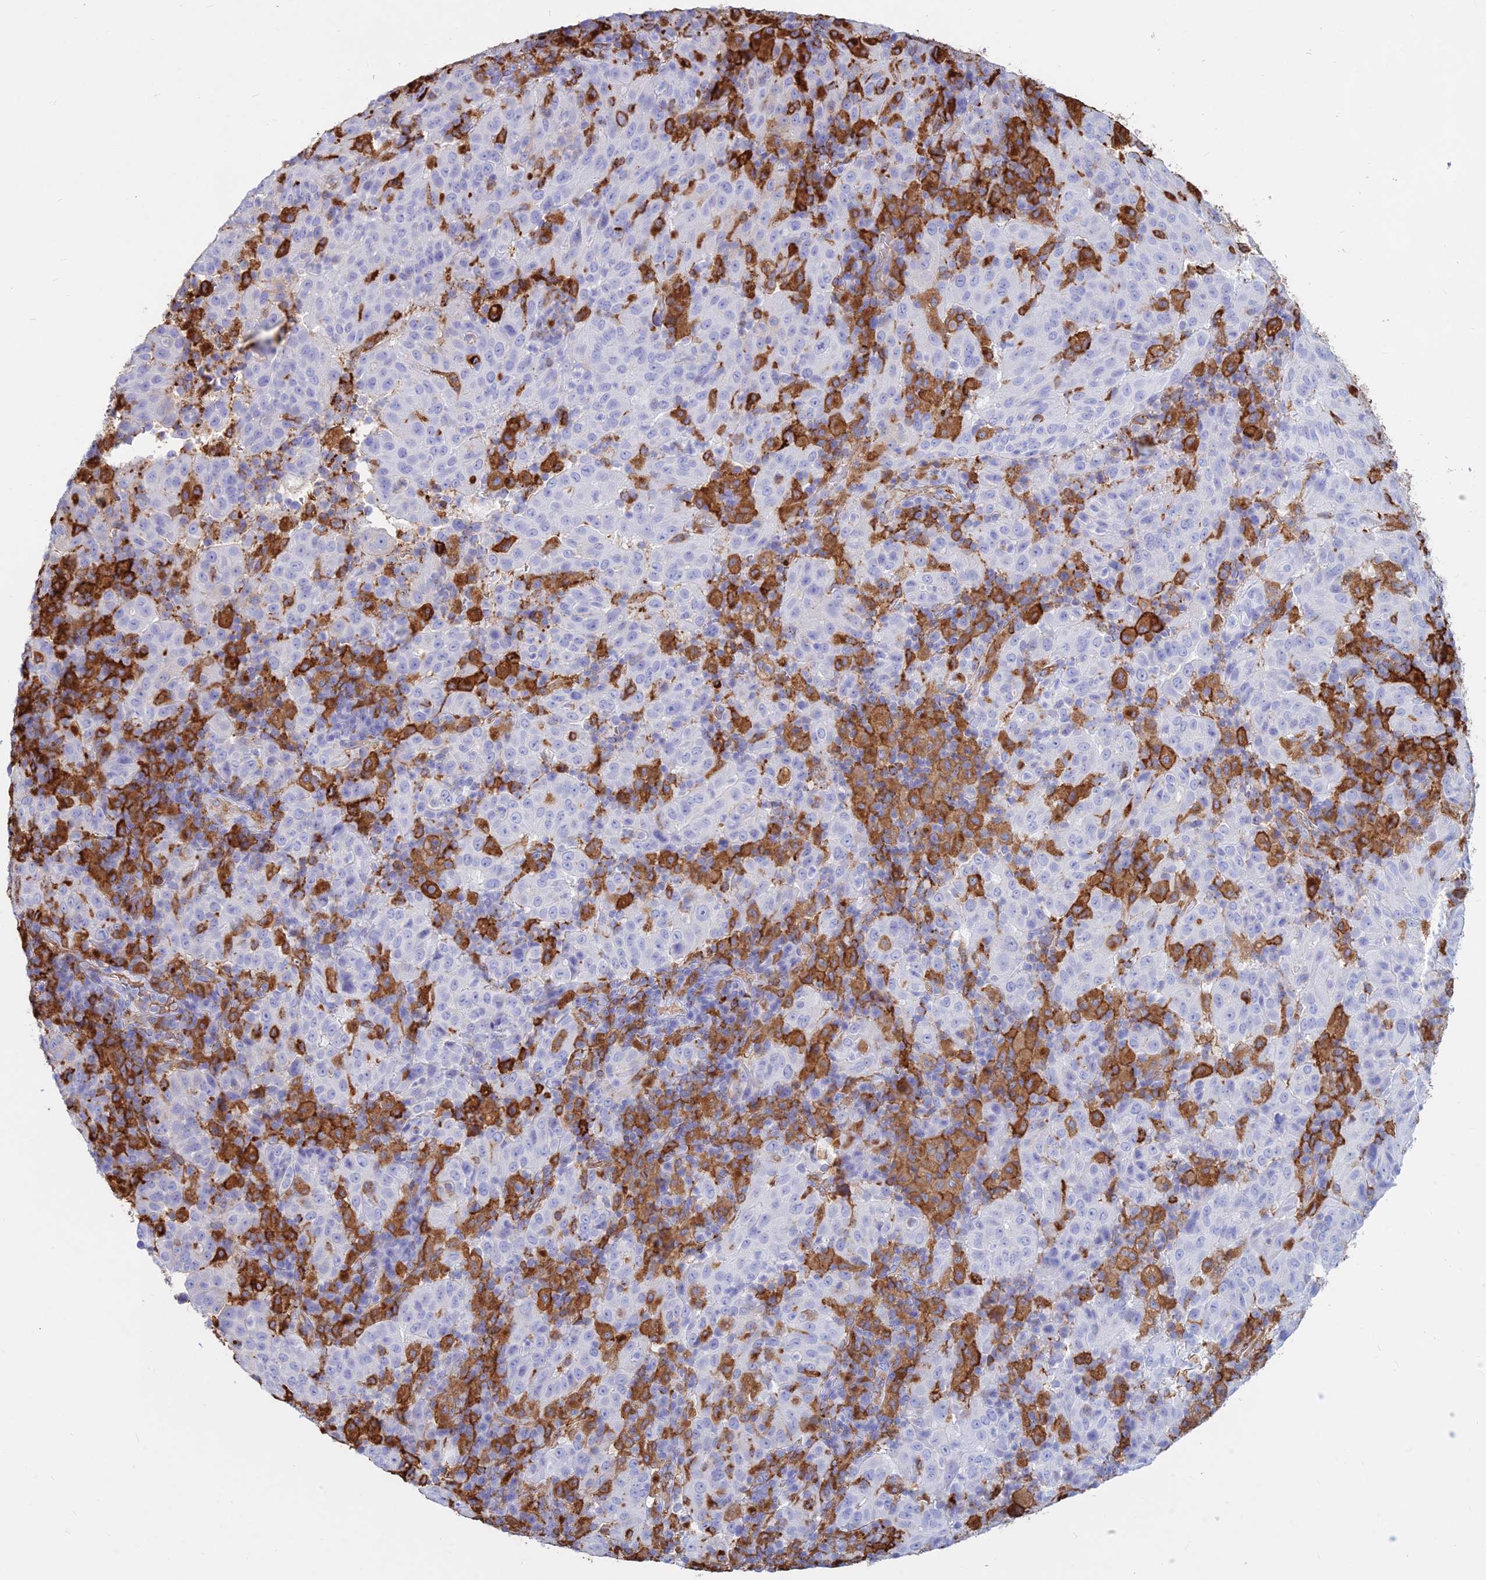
{"staining": {"intensity": "negative", "quantity": "none", "location": "none"}, "tissue": "pancreatic cancer", "cell_type": "Tumor cells", "image_type": "cancer", "snomed": [{"axis": "morphology", "description": "Adenocarcinoma, NOS"}, {"axis": "topography", "description": "Pancreas"}], "caption": "A micrograph of pancreatic adenocarcinoma stained for a protein shows no brown staining in tumor cells. (DAB IHC with hematoxylin counter stain).", "gene": "HLA-DRB1", "patient": {"sex": "male", "age": 63}}